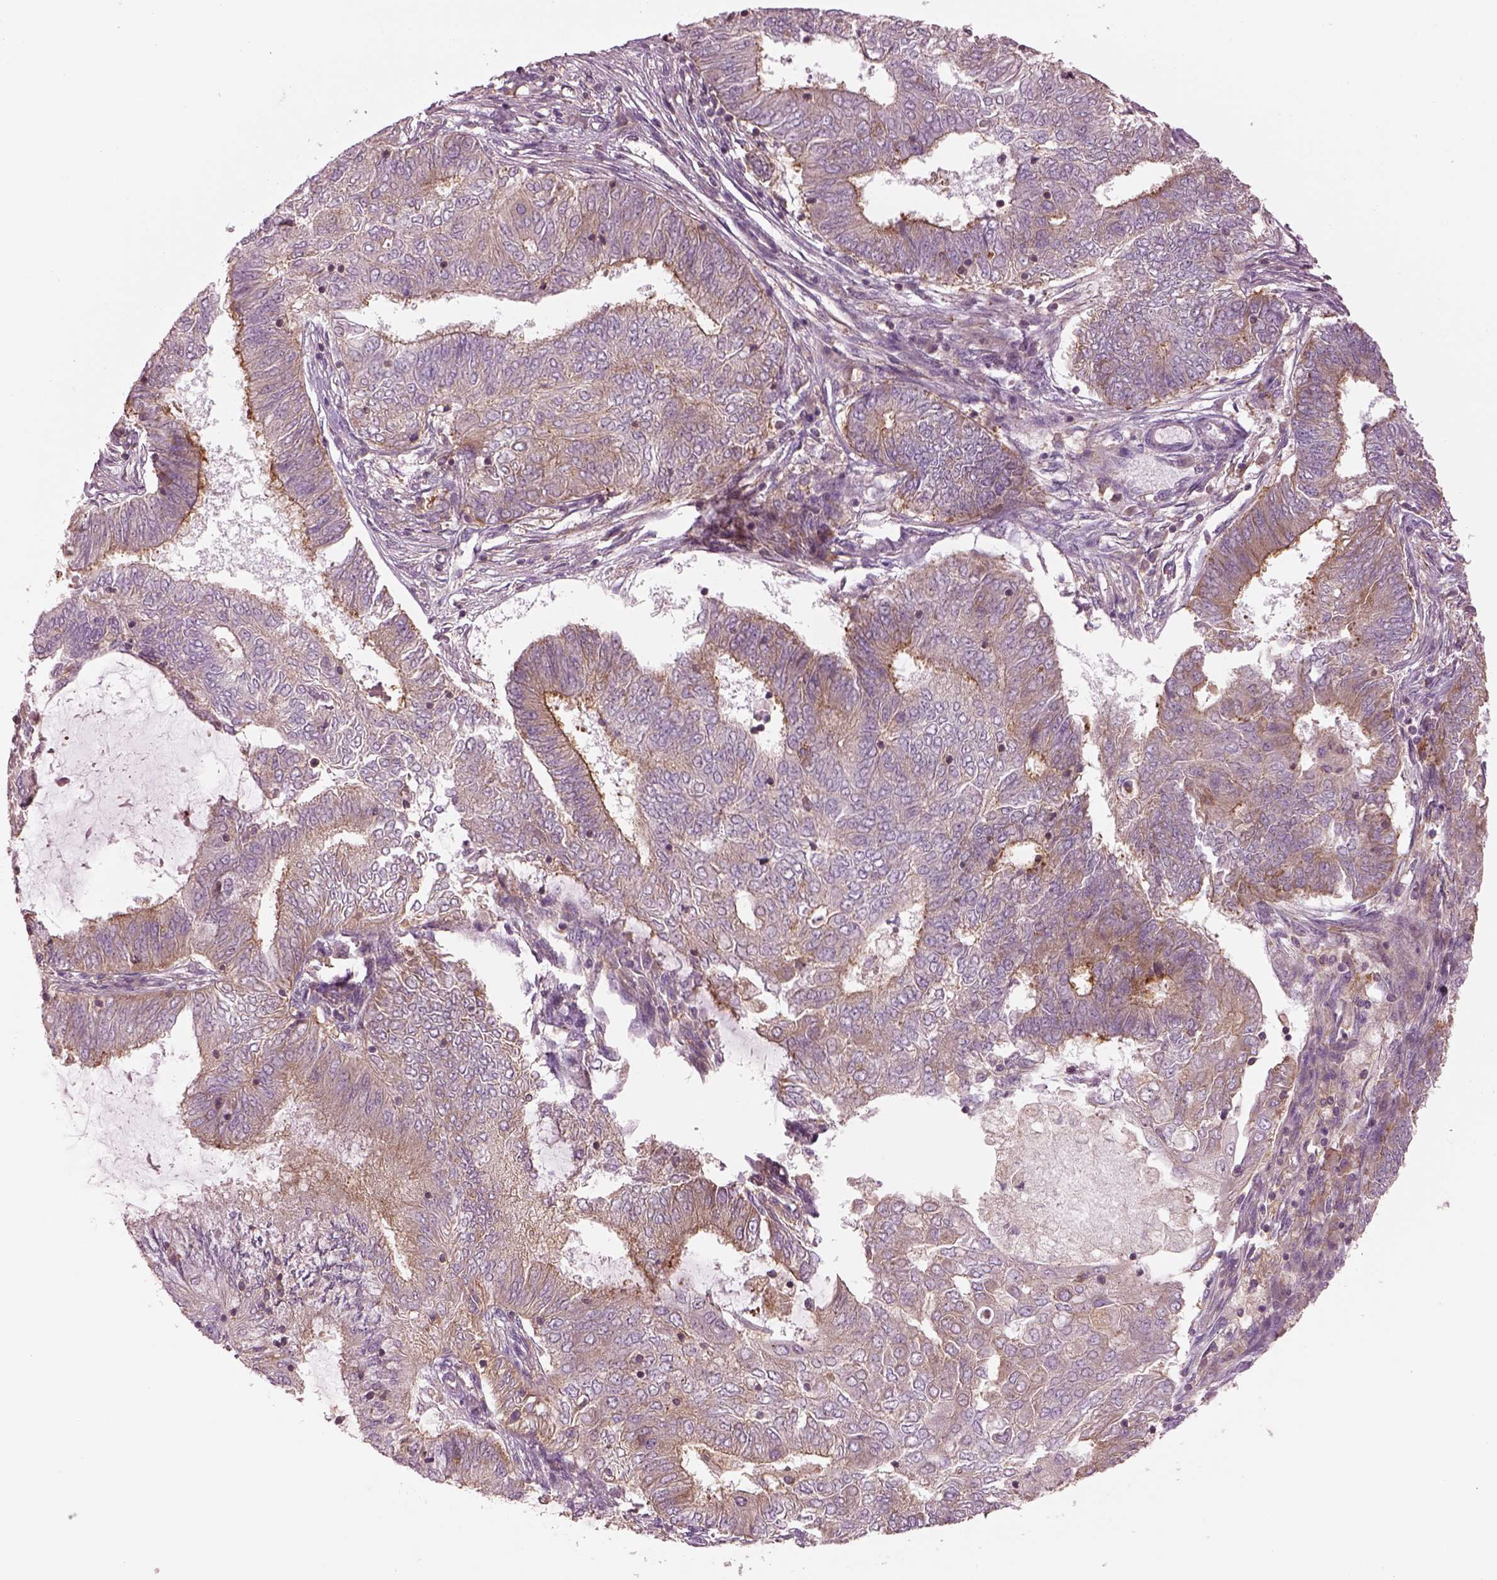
{"staining": {"intensity": "weak", "quantity": "25%-75%", "location": "cytoplasmic/membranous"}, "tissue": "endometrial cancer", "cell_type": "Tumor cells", "image_type": "cancer", "snomed": [{"axis": "morphology", "description": "Adenocarcinoma, NOS"}, {"axis": "topography", "description": "Endometrium"}], "caption": "This histopathology image demonstrates endometrial adenocarcinoma stained with immunohistochemistry (IHC) to label a protein in brown. The cytoplasmic/membranous of tumor cells show weak positivity for the protein. Nuclei are counter-stained blue.", "gene": "CAD", "patient": {"sex": "female", "age": 62}}